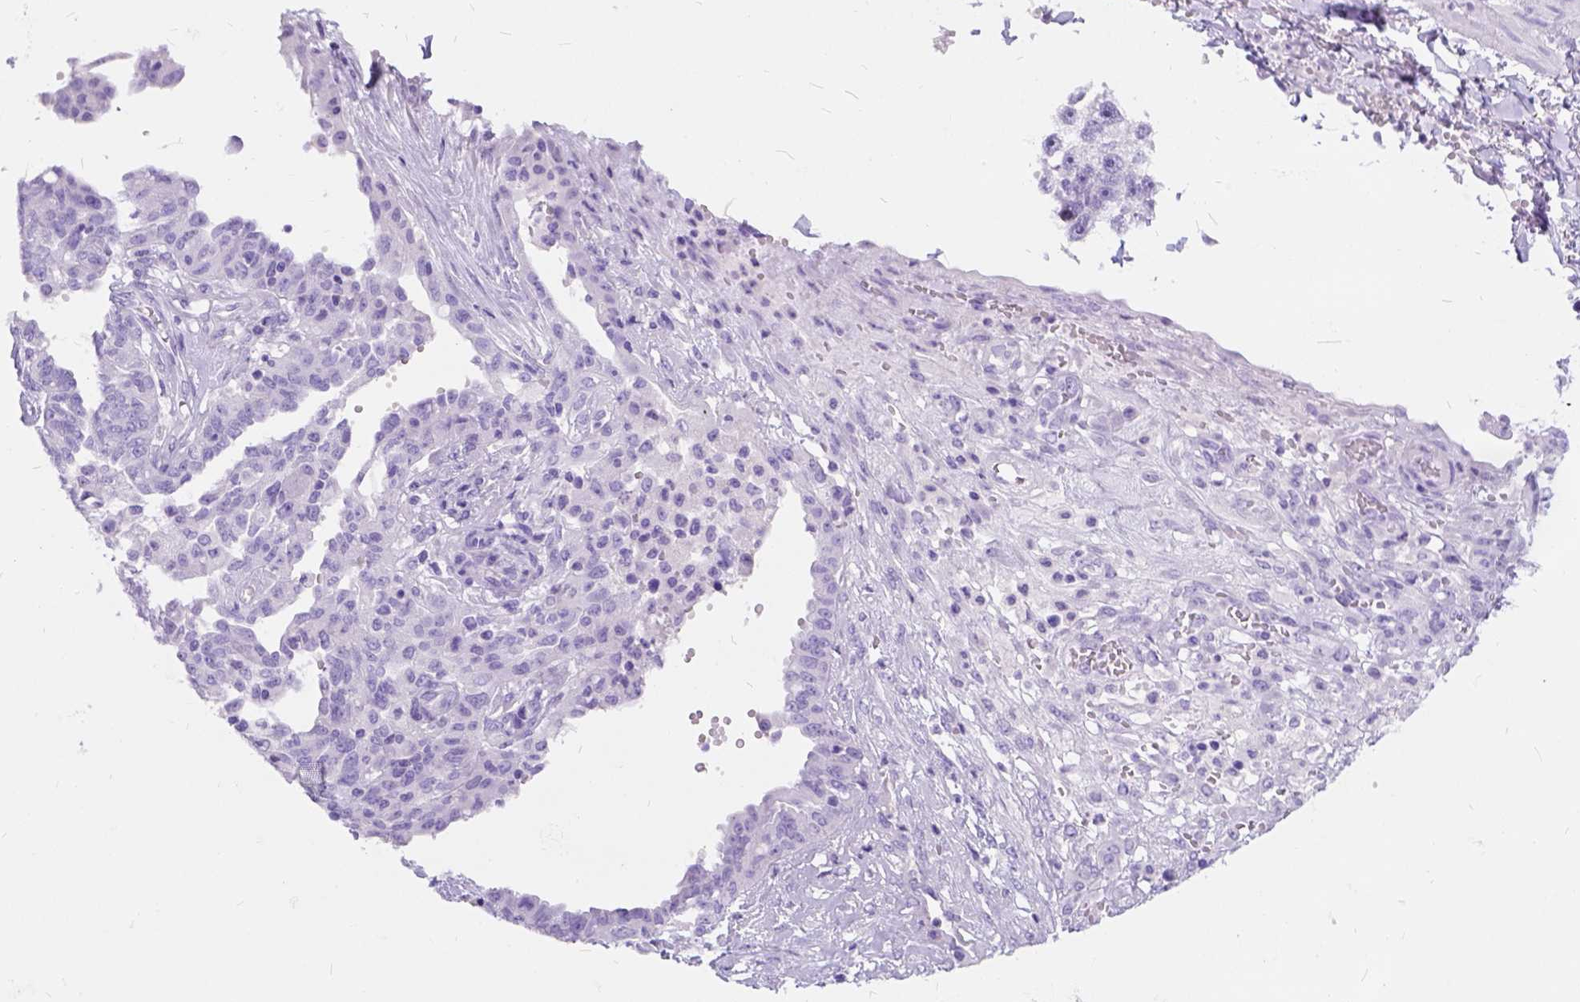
{"staining": {"intensity": "negative", "quantity": "none", "location": "none"}, "tissue": "ovarian cancer", "cell_type": "Tumor cells", "image_type": "cancer", "snomed": [{"axis": "morphology", "description": "Cystadenocarcinoma, serous, NOS"}, {"axis": "topography", "description": "Ovary"}], "caption": "Tumor cells show no significant expression in serous cystadenocarcinoma (ovarian).", "gene": "C1QTNF3", "patient": {"sex": "female", "age": 67}}